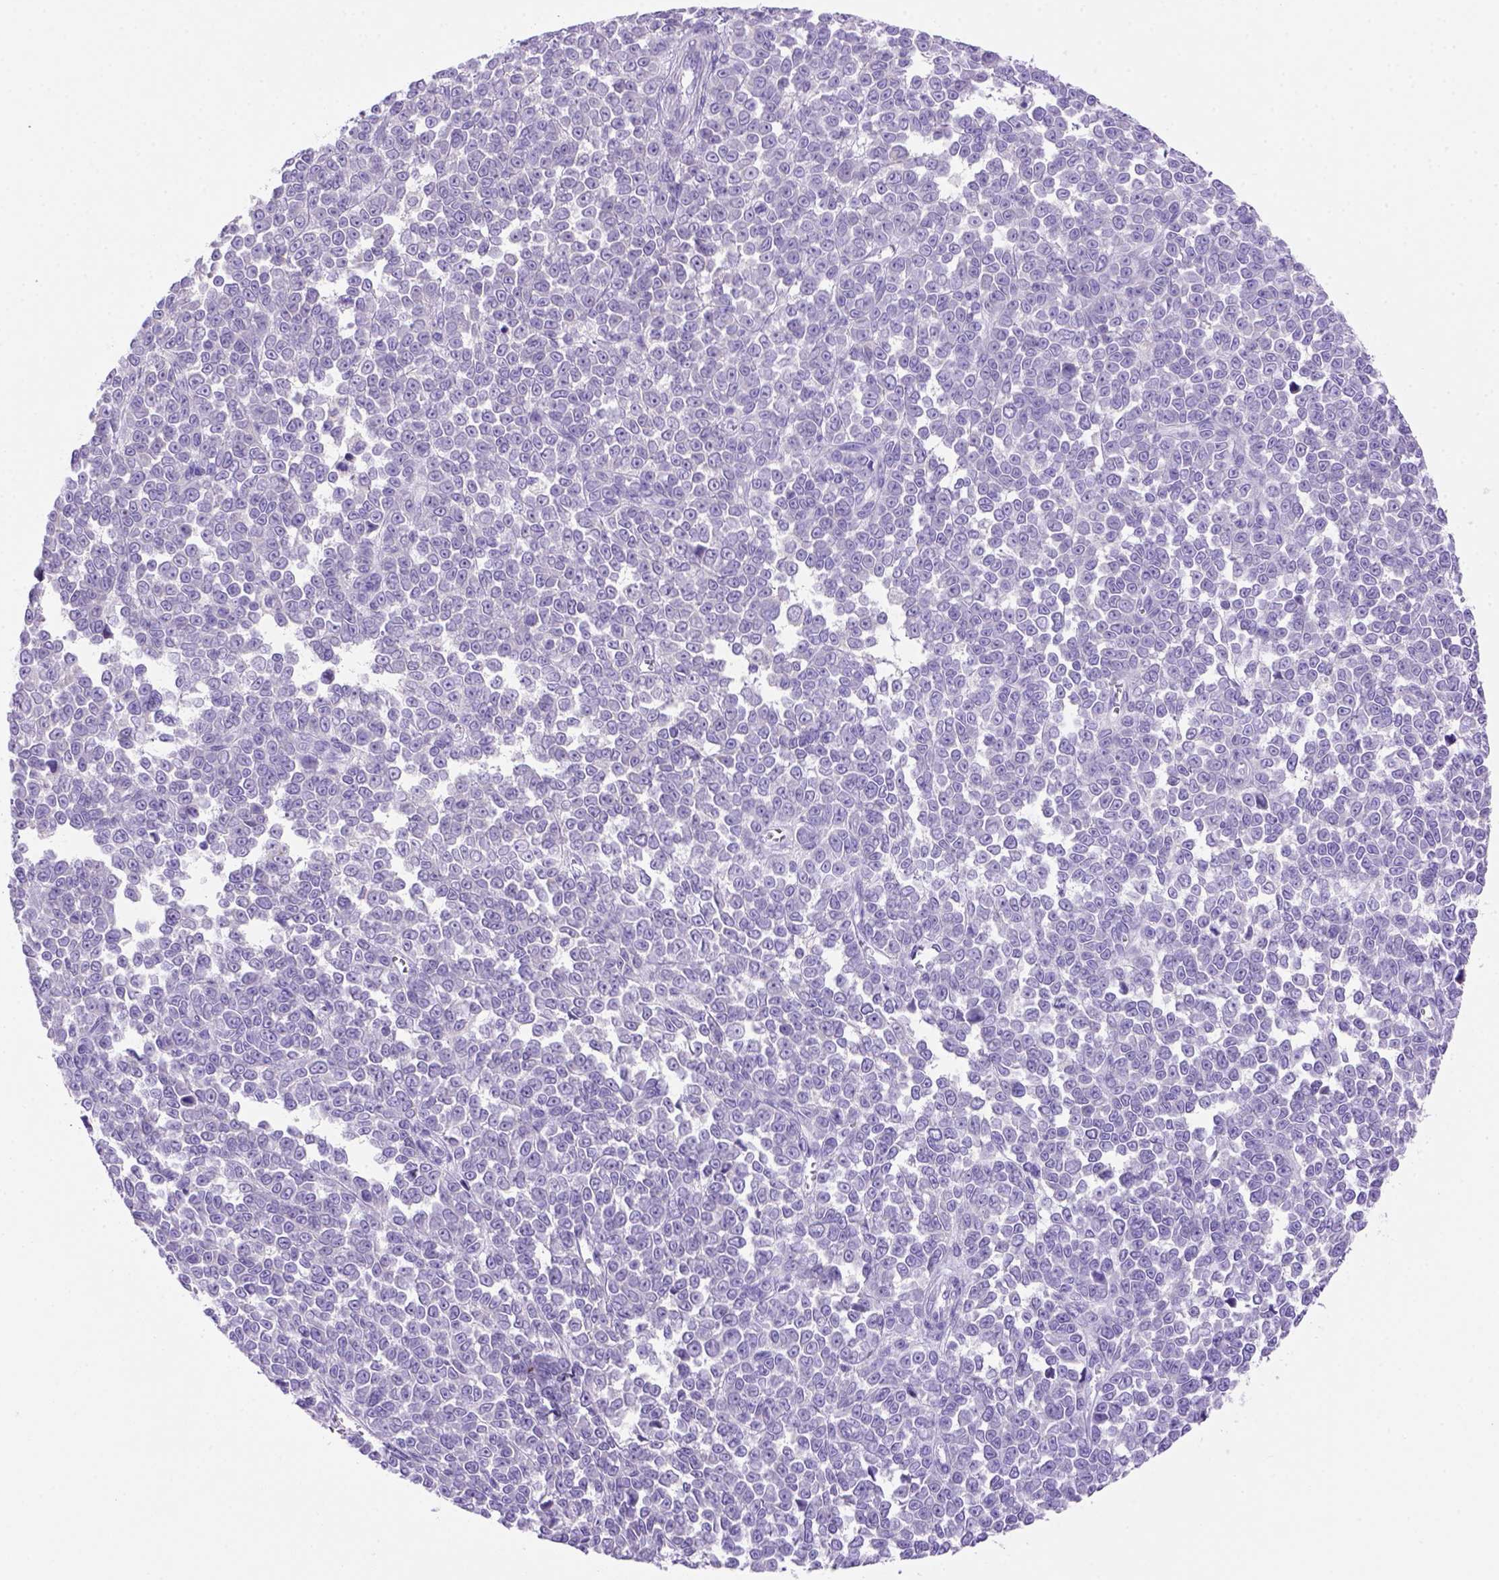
{"staining": {"intensity": "negative", "quantity": "none", "location": "none"}, "tissue": "melanoma", "cell_type": "Tumor cells", "image_type": "cancer", "snomed": [{"axis": "morphology", "description": "Malignant melanoma, NOS"}, {"axis": "topography", "description": "Skin"}], "caption": "High magnification brightfield microscopy of malignant melanoma stained with DAB (3,3'-diaminobenzidine) (brown) and counterstained with hematoxylin (blue): tumor cells show no significant staining. (DAB (3,3'-diaminobenzidine) immunohistochemistry (IHC), high magnification).", "gene": "SIRPD", "patient": {"sex": "female", "age": 95}}